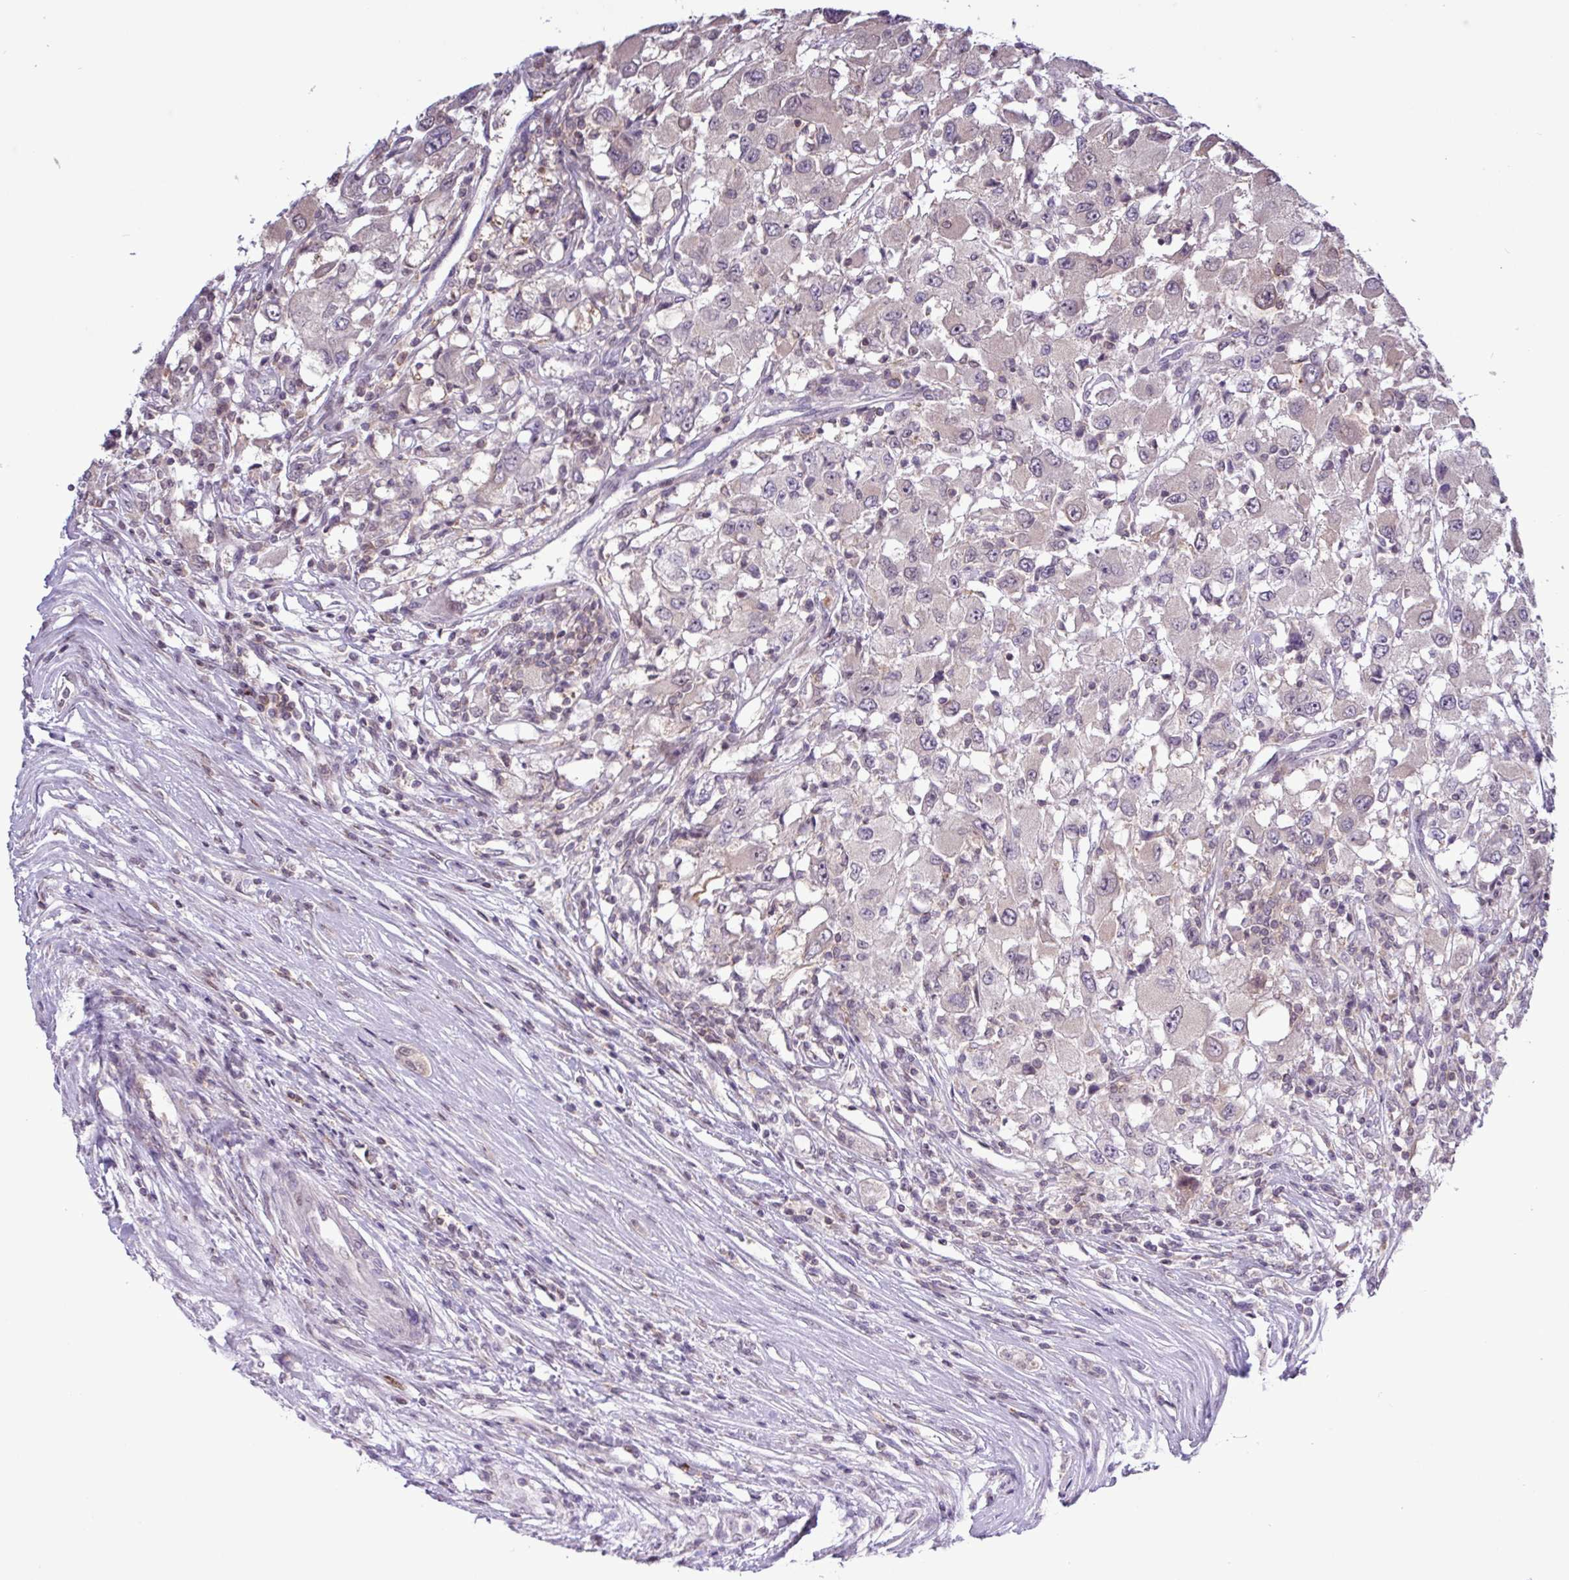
{"staining": {"intensity": "negative", "quantity": "none", "location": "none"}, "tissue": "renal cancer", "cell_type": "Tumor cells", "image_type": "cancer", "snomed": [{"axis": "morphology", "description": "Adenocarcinoma, NOS"}, {"axis": "topography", "description": "Kidney"}], "caption": "Immunohistochemical staining of renal cancer demonstrates no significant staining in tumor cells.", "gene": "RTL3", "patient": {"sex": "female", "age": 67}}